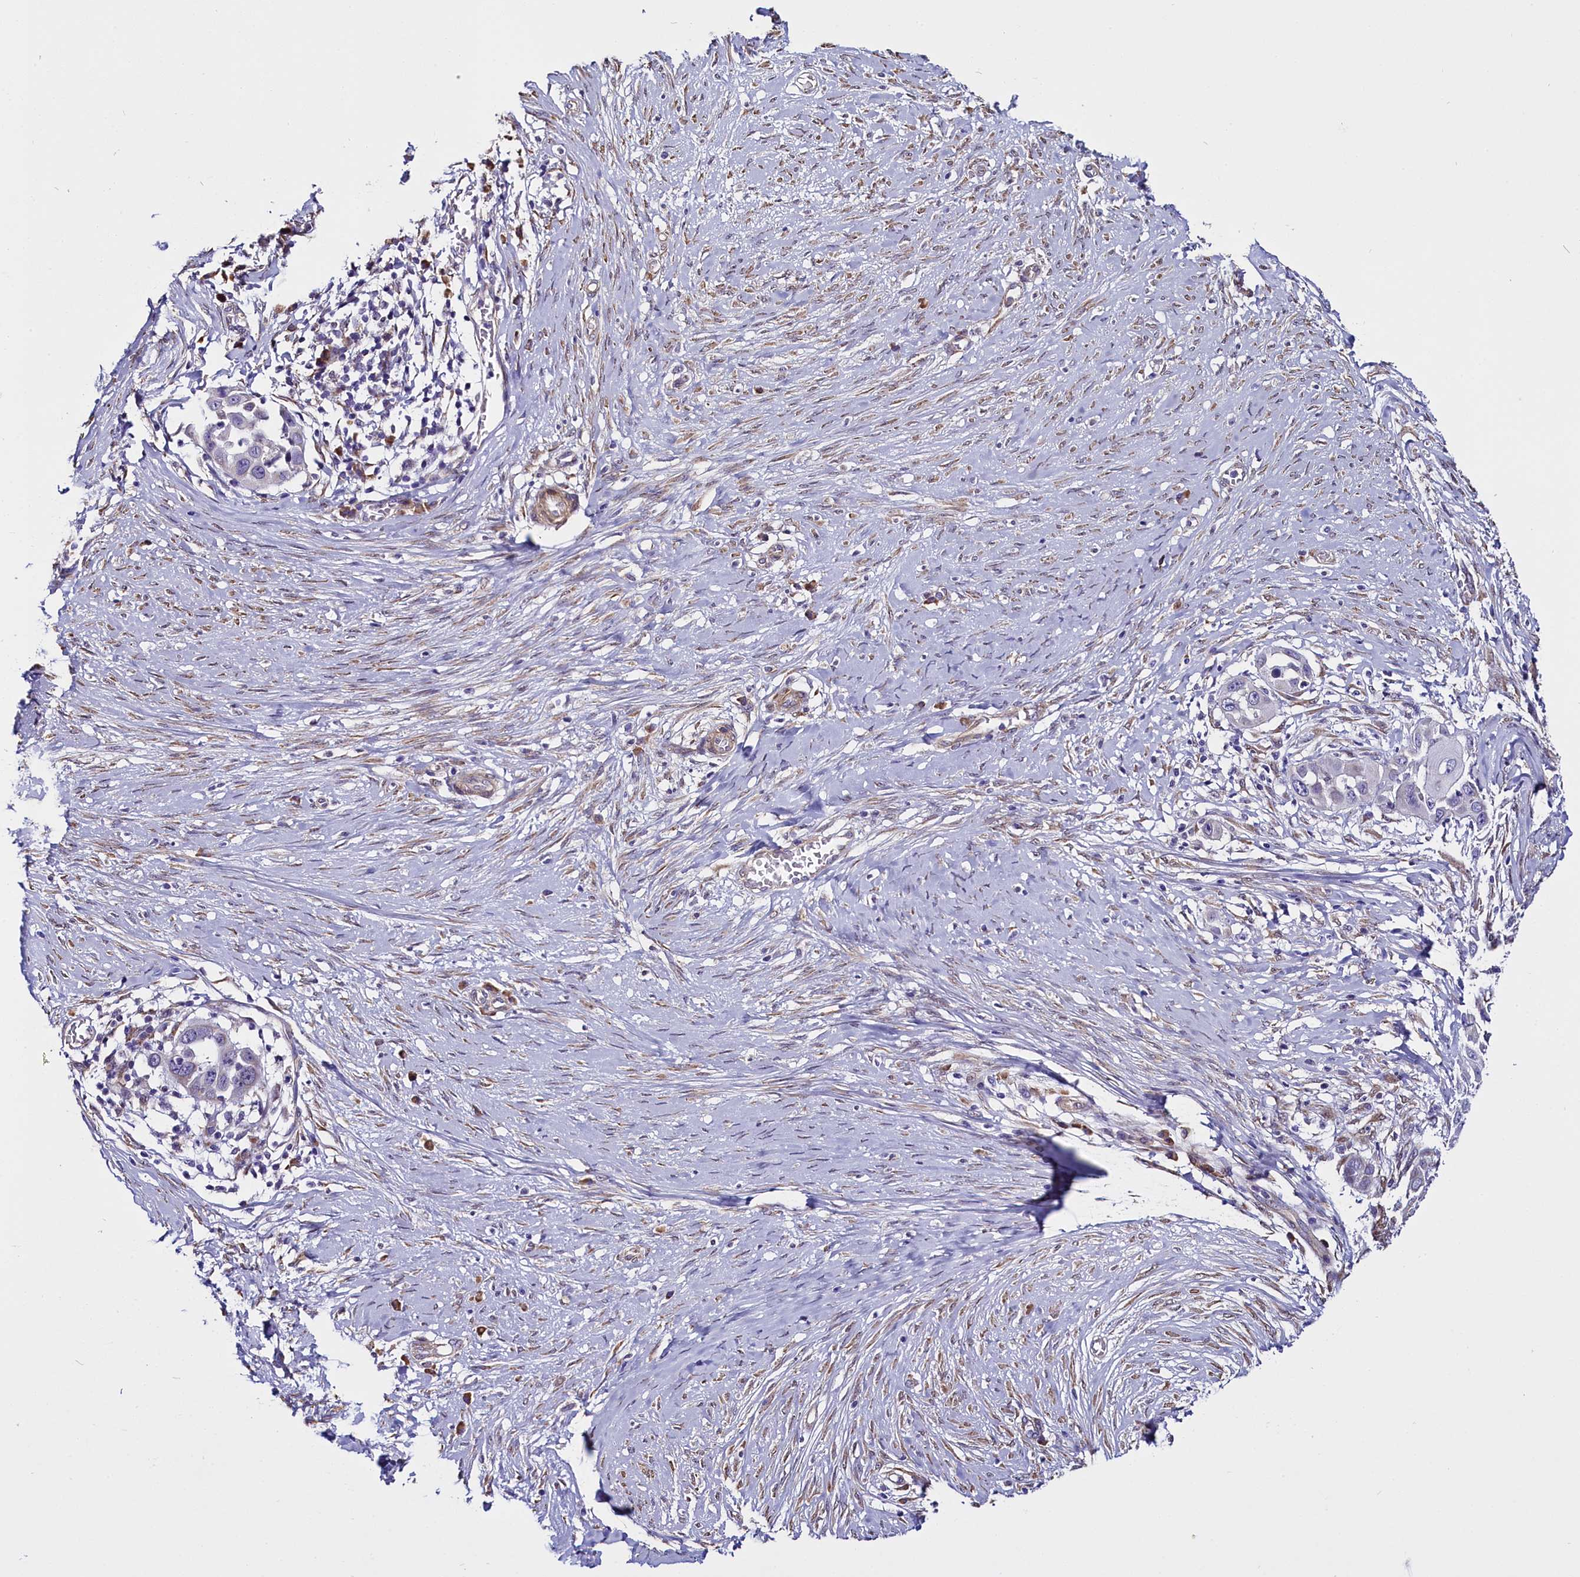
{"staining": {"intensity": "negative", "quantity": "none", "location": "none"}, "tissue": "skin cancer", "cell_type": "Tumor cells", "image_type": "cancer", "snomed": [{"axis": "morphology", "description": "Squamous cell carcinoma, NOS"}, {"axis": "topography", "description": "Skin"}], "caption": "Skin cancer was stained to show a protein in brown. There is no significant positivity in tumor cells.", "gene": "UACA", "patient": {"sex": "female", "age": 44}}